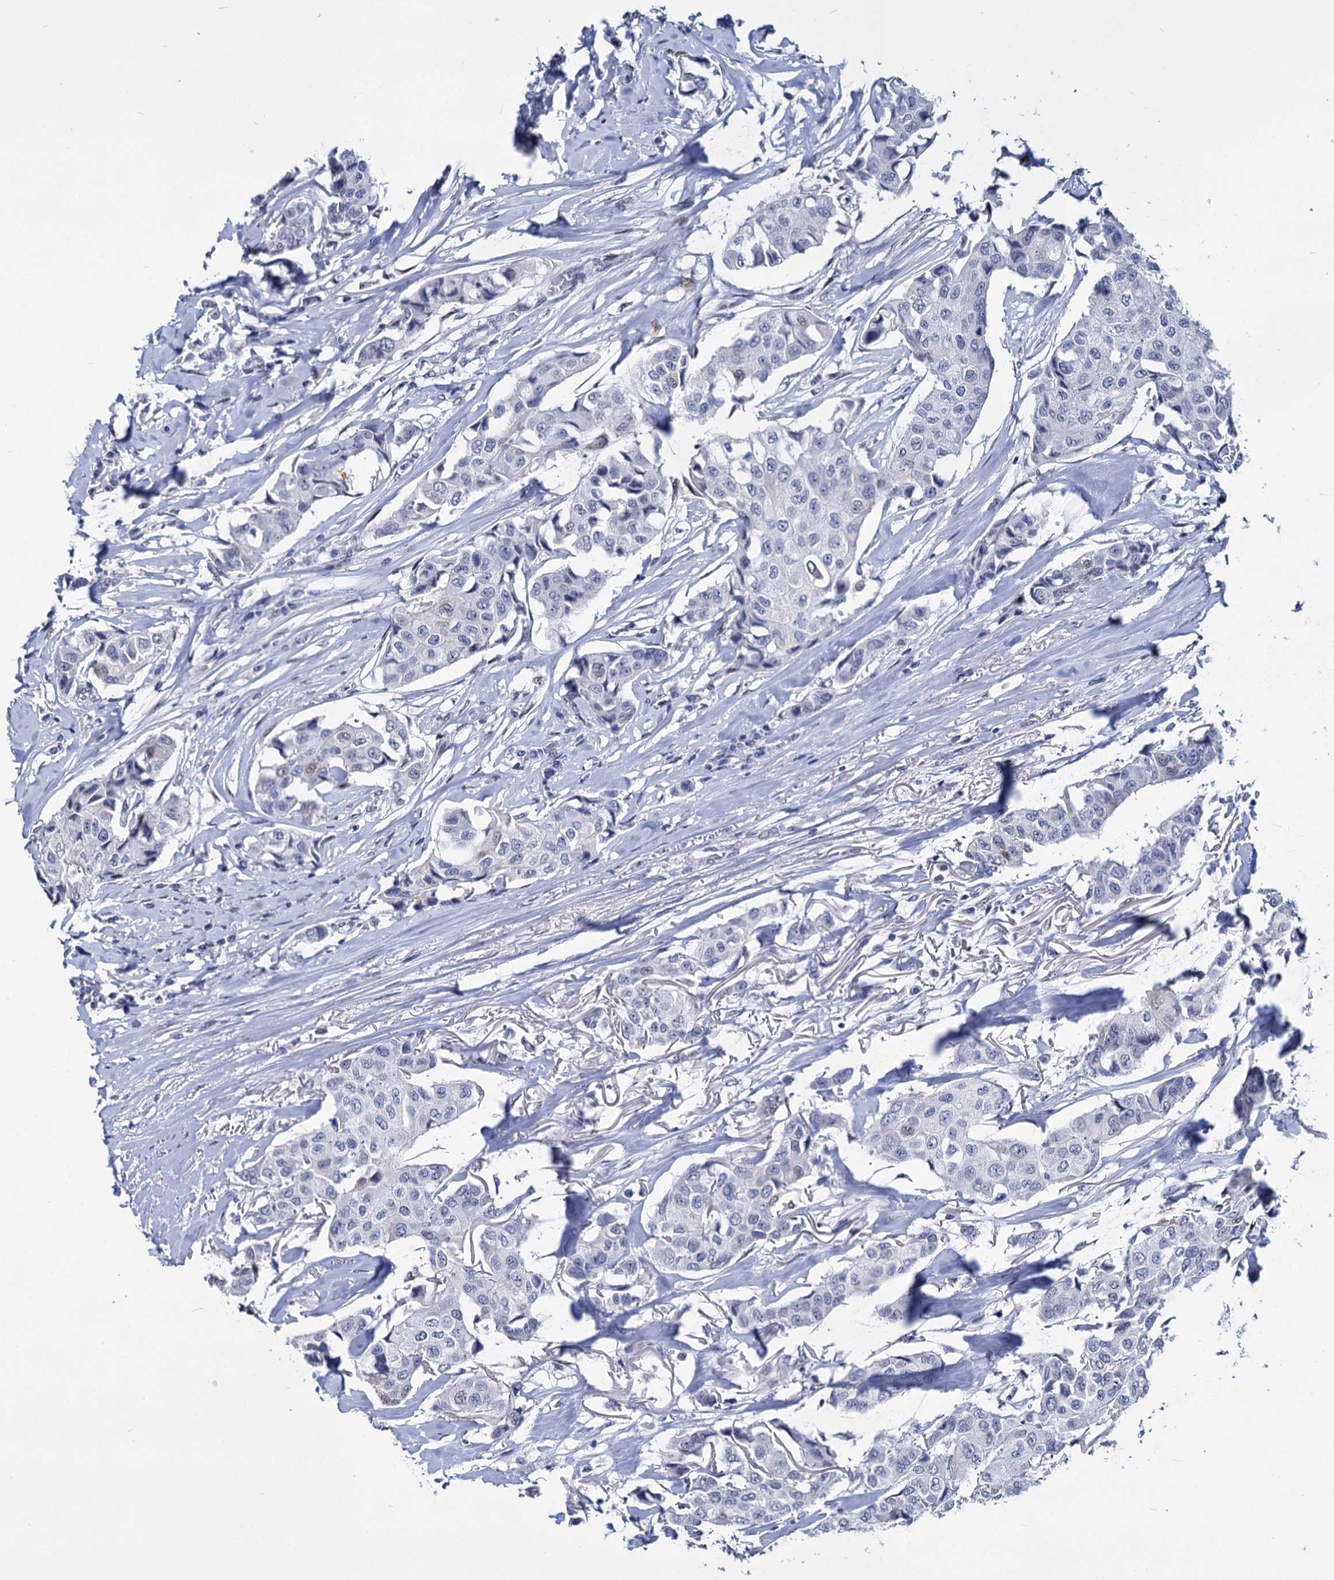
{"staining": {"intensity": "negative", "quantity": "none", "location": "none"}, "tissue": "breast cancer", "cell_type": "Tumor cells", "image_type": "cancer", "snomed": [{"axis": "morphology", "description": "Duct carcinoma"}, {"axis": "topography", "description": "Breast"}], "caption": "DAB (3,3'-diaminobenzidine) immunohistochemical staining of human breast cancer (infiltrating ductal carcinoma) exhibits no significant expression in tumor cells. The staining was performed using DAB (3,3'-diaminobenzidine) to visualize the protein expression in brown, while the nuclei were stained in blue with hematoxylin (Magnification: 20x).", "gene": "MAGEA4", "patient": {"sex": "female", "age": 80}}